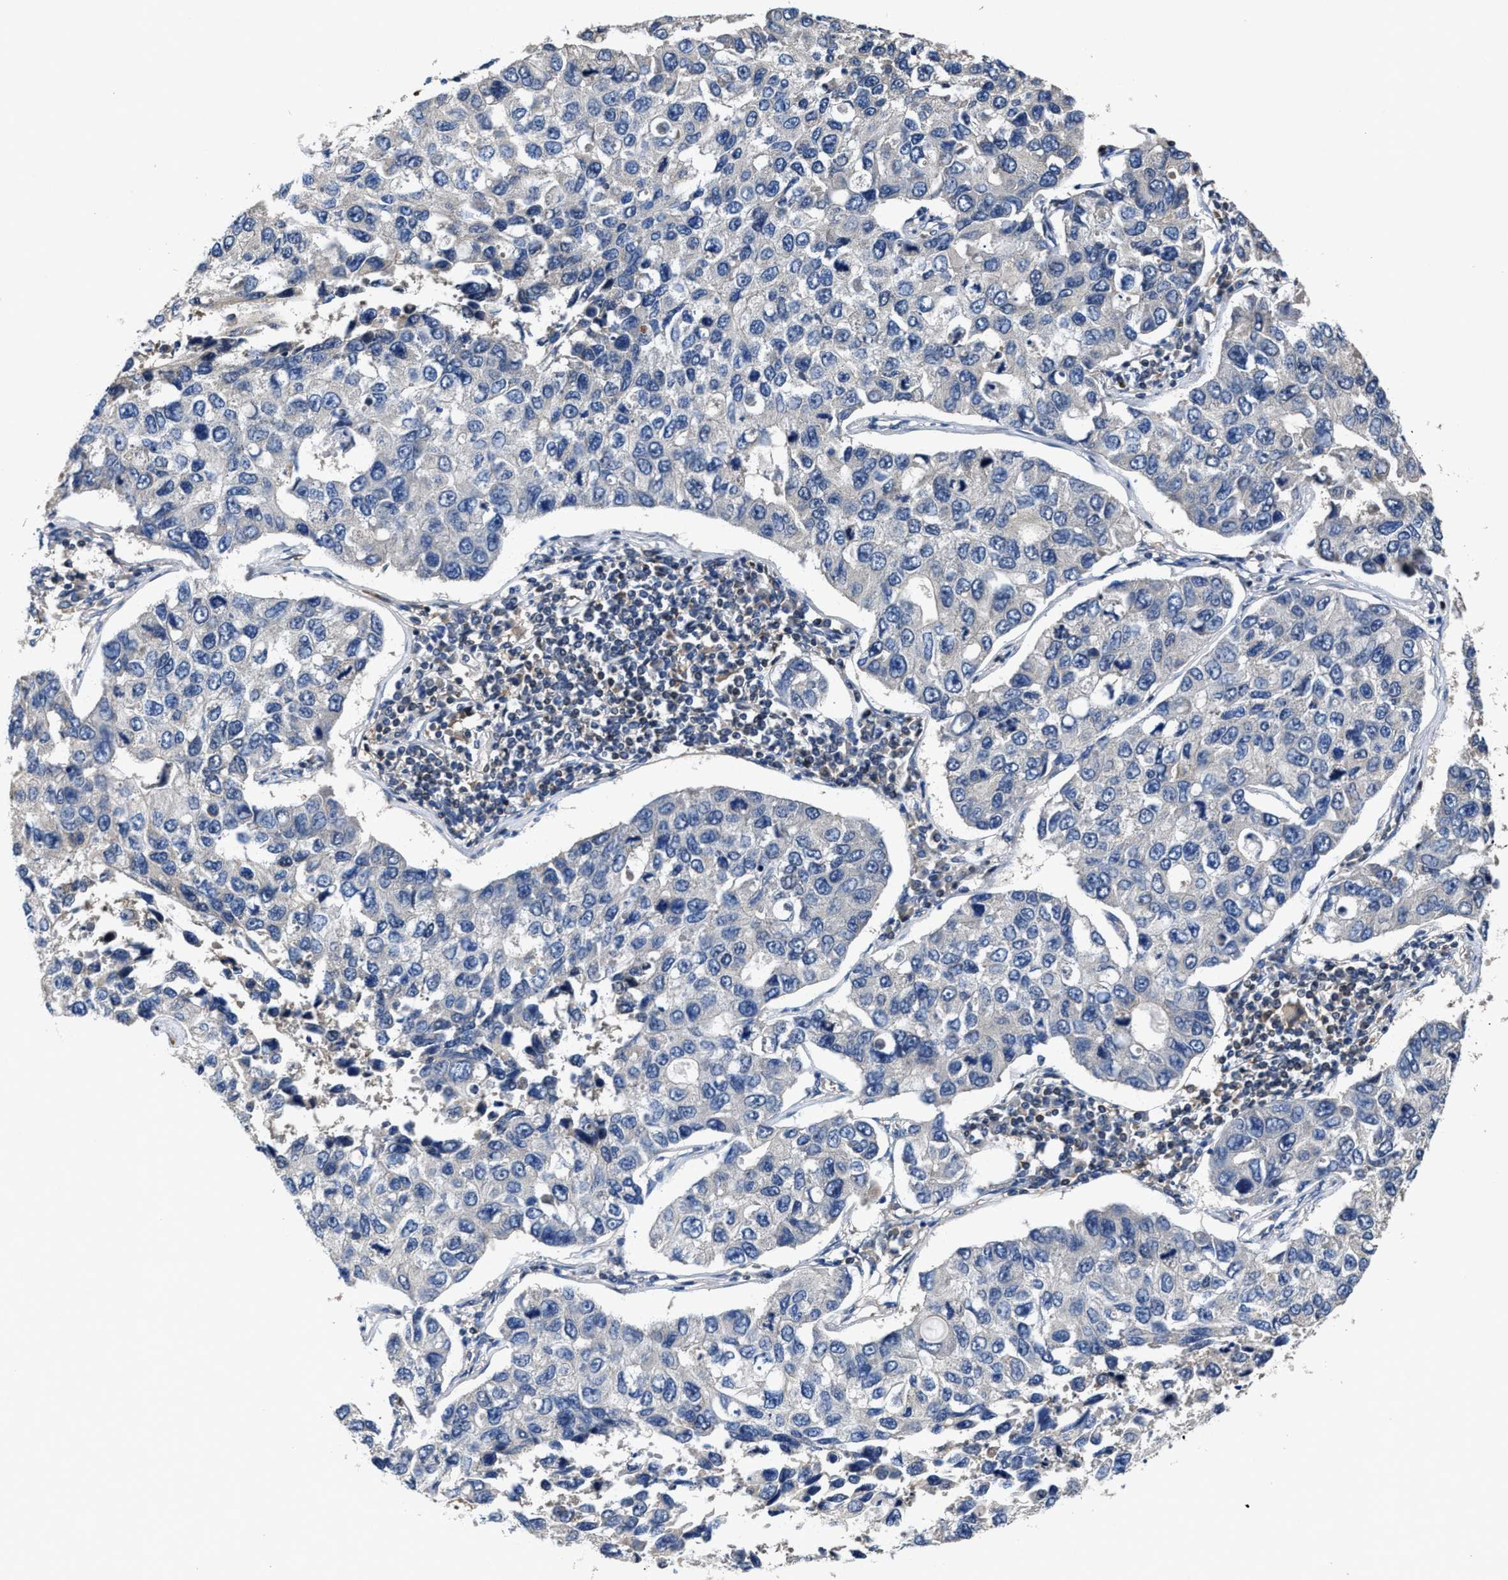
{"staining": {"intensity": "negative", "quantity": "none", "location": "none"}, "tissue": "lung cancer", "cell_type": "Tumor cells", "image_type": "cancer", "snomed": [{"axis": "morphology", "description": "Adenocarcinoma, NOS"}, {"axis": "topography", "description": "Lung"}], "caption": "IHC micrograph of neoplastic tissue: lung cancer (adenocarcinoma) stained with DAB demonstrates no significant protein expression in tumor cells.", "gene": "RGS10", "patient": {"sex": "male", "age": 64}}